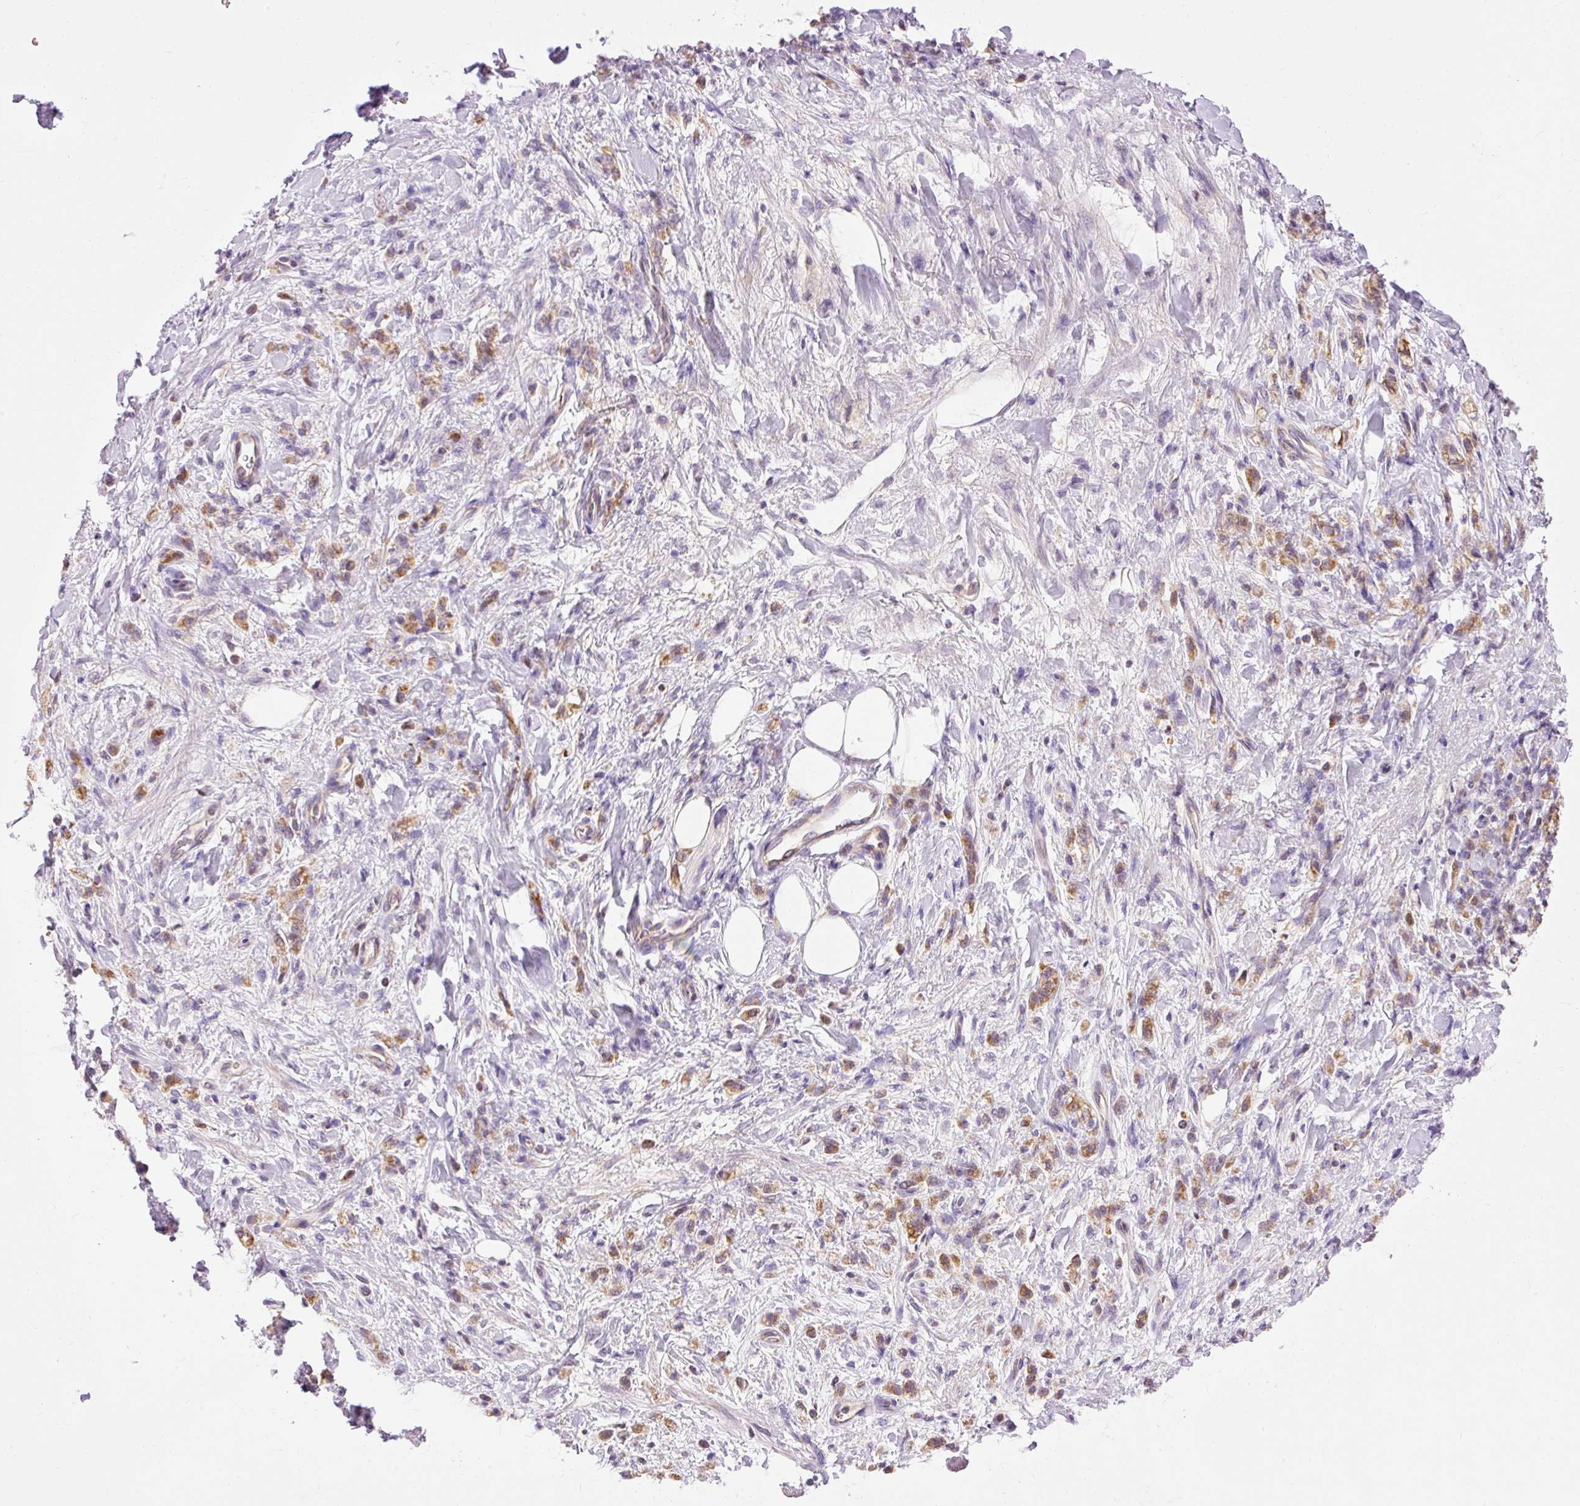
{"staining": {"intensity": "moderate", "quantity": ">75%", "location": "cytoplasmic/membranous"}, "tissue": "stomach cancer", "cell_type": "Tumor cells", "image_type": "cancer", "snomed": [{"axis": "morphology", "description": "Adenocarcinoma, NOS"}, {"axis": "topography", "description": "Stomach"}], "caption": "Protein analysis of stomach cancer tissue shows moderate cytoplasmic/membranous positivity in approximately >75% of tumor cells. Using DAB (brown) and hematoxylin (blue) stains, captured at high magnification using brightfield microscopy.", "gene": "IMMT", "patient": {"sex": "male", "age": 77}}